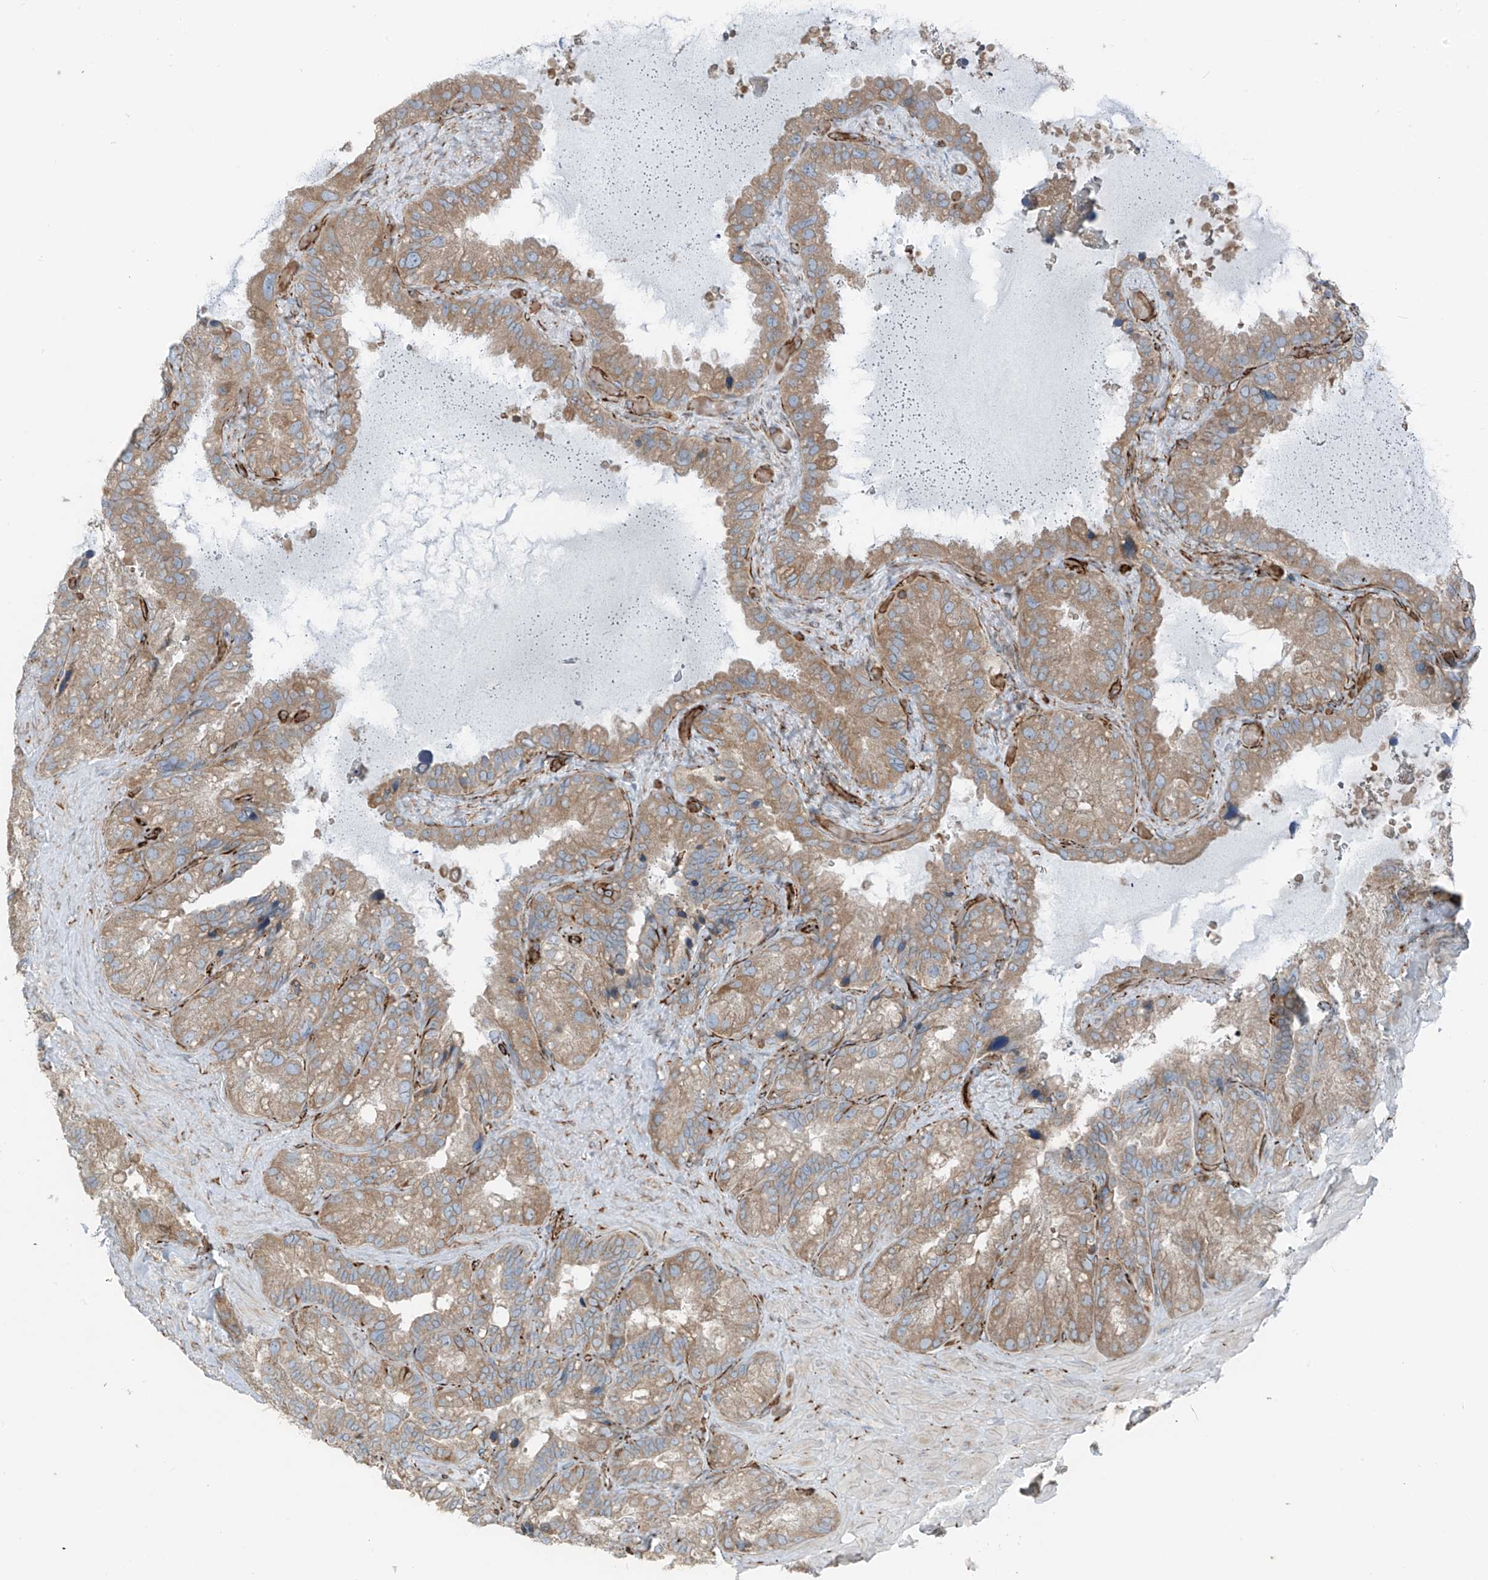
{"staining": {"intensity": "moderate", "quantity": ">75%", "location": "cytoplasmic/membranous"}, "tissue": "seminal vesicle", "cell_type": "Glandular cells", "image_type": "normal", "snomed": [{"axis": "morphology", "description": "Normal tissue, NOS"}, {"axis": "topography", "description": "Prostate"}, {"axis": "topography", "description": "Seminal veicle"}], "caption": "Moderate cytoplasmic/membranous staining for a protein is seen in approximately >75% of glandular cells of unremarkable seminal vesicle using immunohistochemistry (IHC).", "gene": "ERLEC1", "patient": {"sex": "male", "age": 68}}